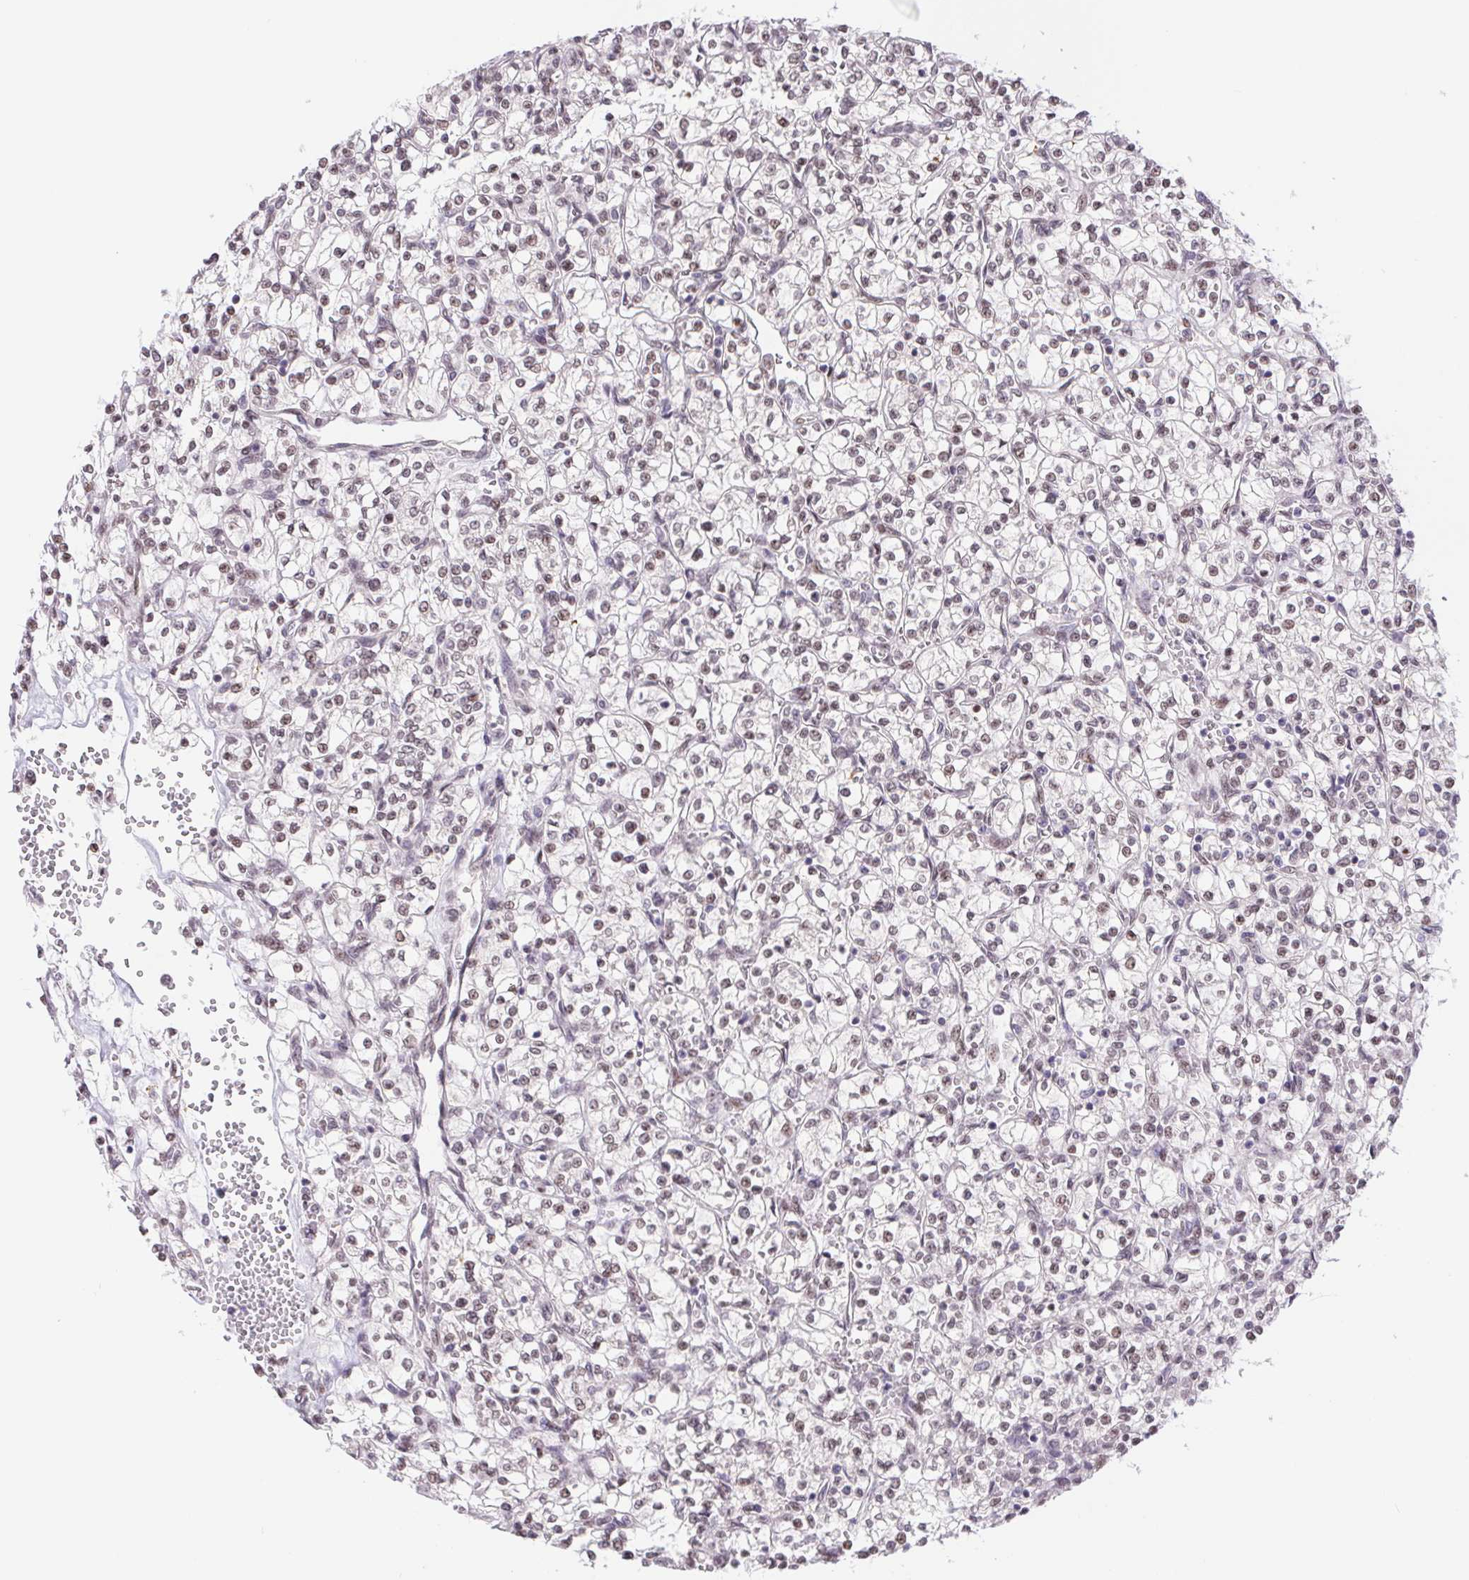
{"staining": {"intensity": "weak", "quantity": "25%-75%", "location": "nuclear"}, "tissue": "renal cancer", "cell_type": "Tumor cells", "image_type": "cancer", "snomed": [{"axis": "morphology", "description": "Adenocarcinoma, NOS"}, {"axis": "topography", "description": "Kidney"}], "caption": "Approximately 25%-75% of tumor cells in human renal cancer (adenocarcinoma) show weak nuclear protein staining as visualized by brown immunohistochemical staining.", "gene": "CAND1", "patient": {"sex": "female", "age": 64}}